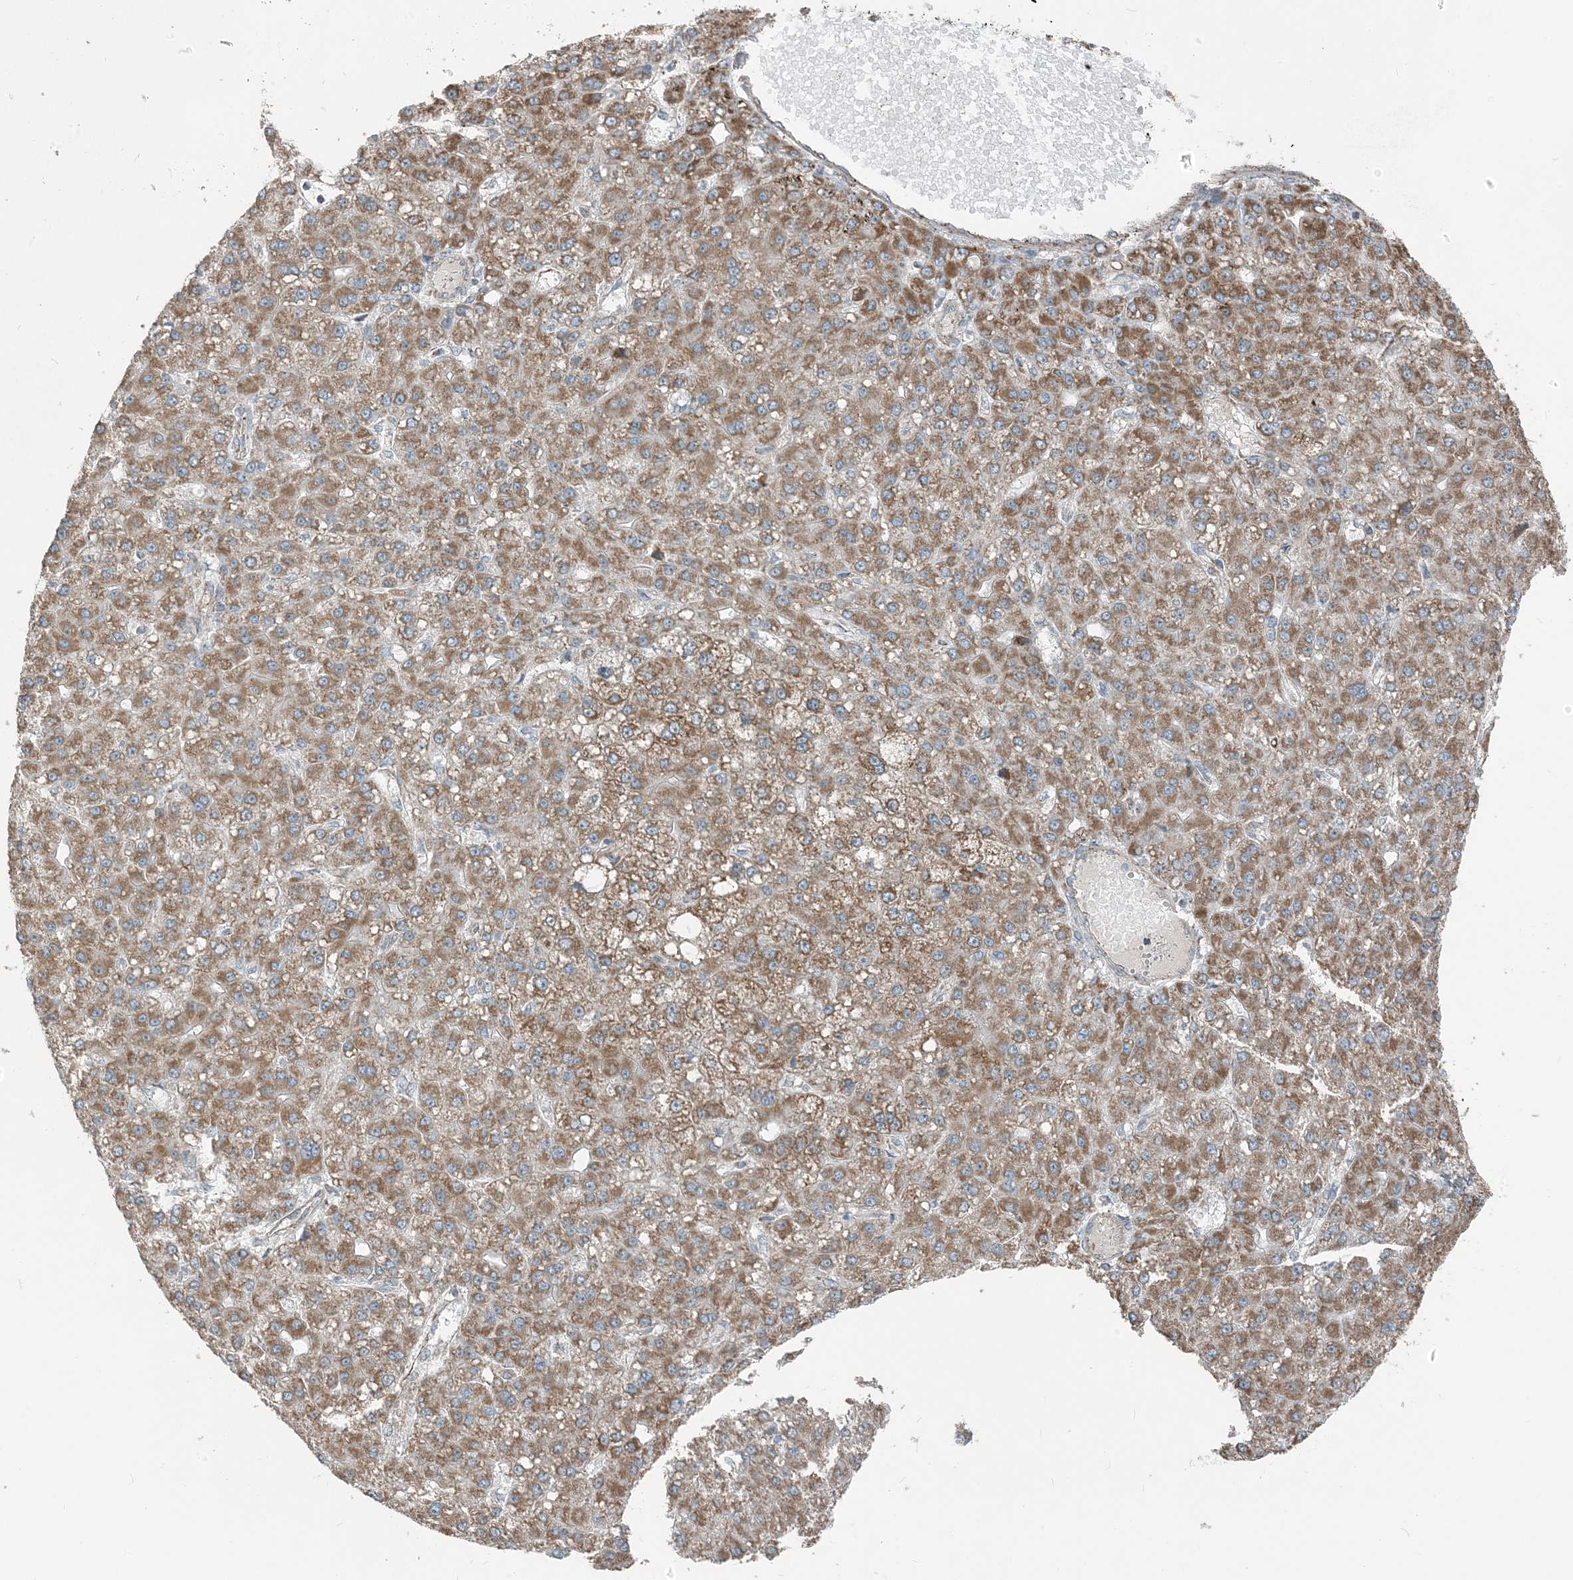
{"staining": {"intensity": "moderate", "quantity": ">75%", "location": "cytoplasmic/membranous"}, "tissue": "liver cancer", "cell_type": "Tumor cells", "image_type": "cancer", "snomed": [{"axis": "morphology", "description": "Carcinoma, Hepatocellular, NOS"}, {"axis": "topography", "description": "Liver"}], "caption": "Immunohistochemistry (IHC) image of human liver cancer stained for a protein (brown), which reveals medium levels of moderate cytoplasmic/membranous expression in about >75% of tumor cells.", "gene": "PILRB", "patient": {"sex": "male", "age": 67}}